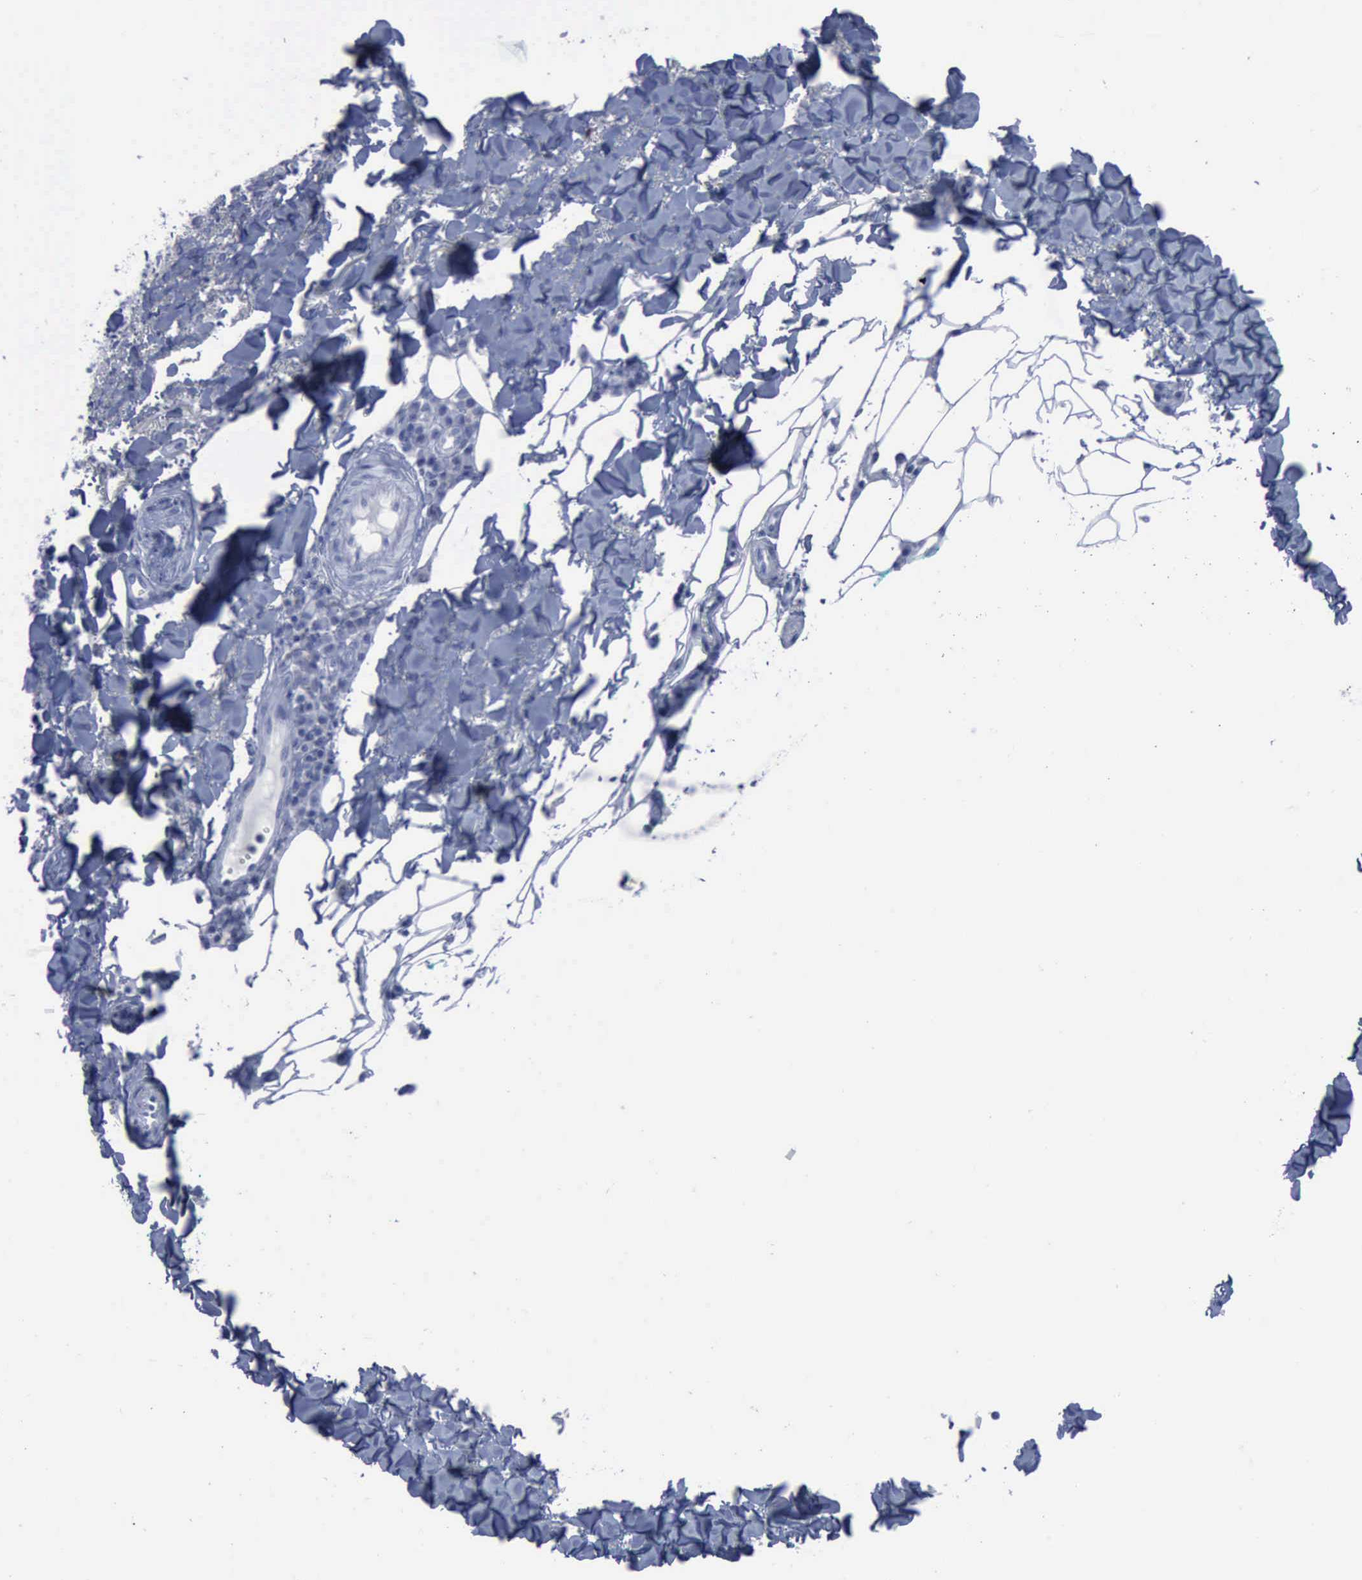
{"staining": {"intensity": "negative", "quantity": "none", "location": "none"}, "tissue": "skin cancer", "cell_type": "Tumor cells", "image_type": "cancer", "snomed": [{"axis": "morphology", "description": "Normal tissue, NOS"}, {"axis": "morphology", "description": "Basal cell carcinoma"}, {"axis": "topography", "description": "Skin"}], "caption": "Basal cell carcinoma (skin) was stained to show a protein in brown. There is no significant staining in tumor cells.", "gene": "CSTA", "patient": {"sex": "female", "age": 65}}